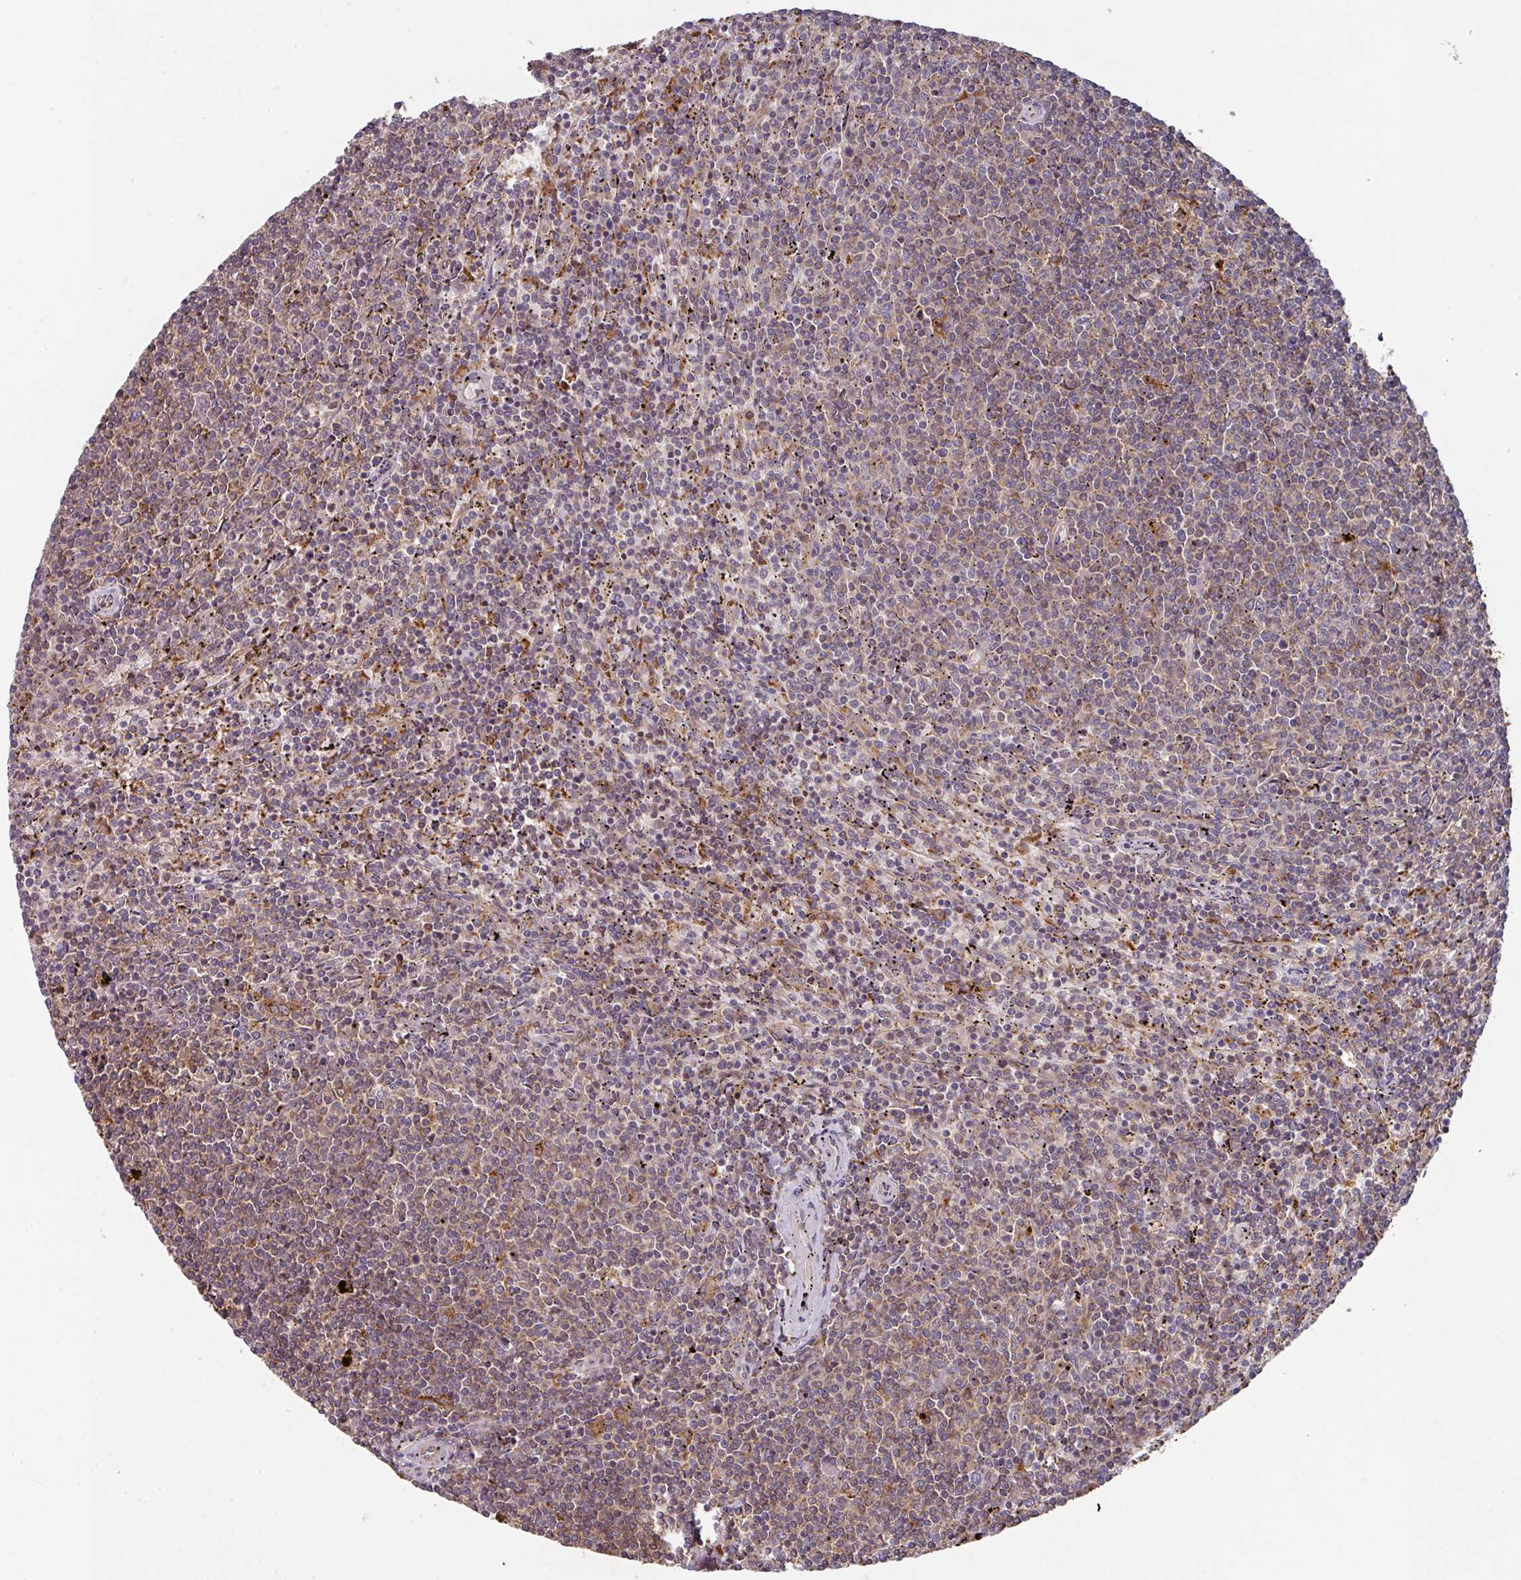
{"staining": {"intensity": "weak", "quantity": "<25%", "location": "cytoplasmic/membranous"}, "tissue": "lymphoma", "cell_type": "Tumor cells", "image_type": "cancer", "snomed": [{"axis": "morphology", "description": "Malignant lymphoma, non-Hodgkin's type, Low grade"}, {"axis": "topography", "description": "Spleen"}], "caption": "There is no significant expression in tumor cells of lymphoma.", "gene": "TRIM14", "patient": {"sex": "female", "age": 50}}